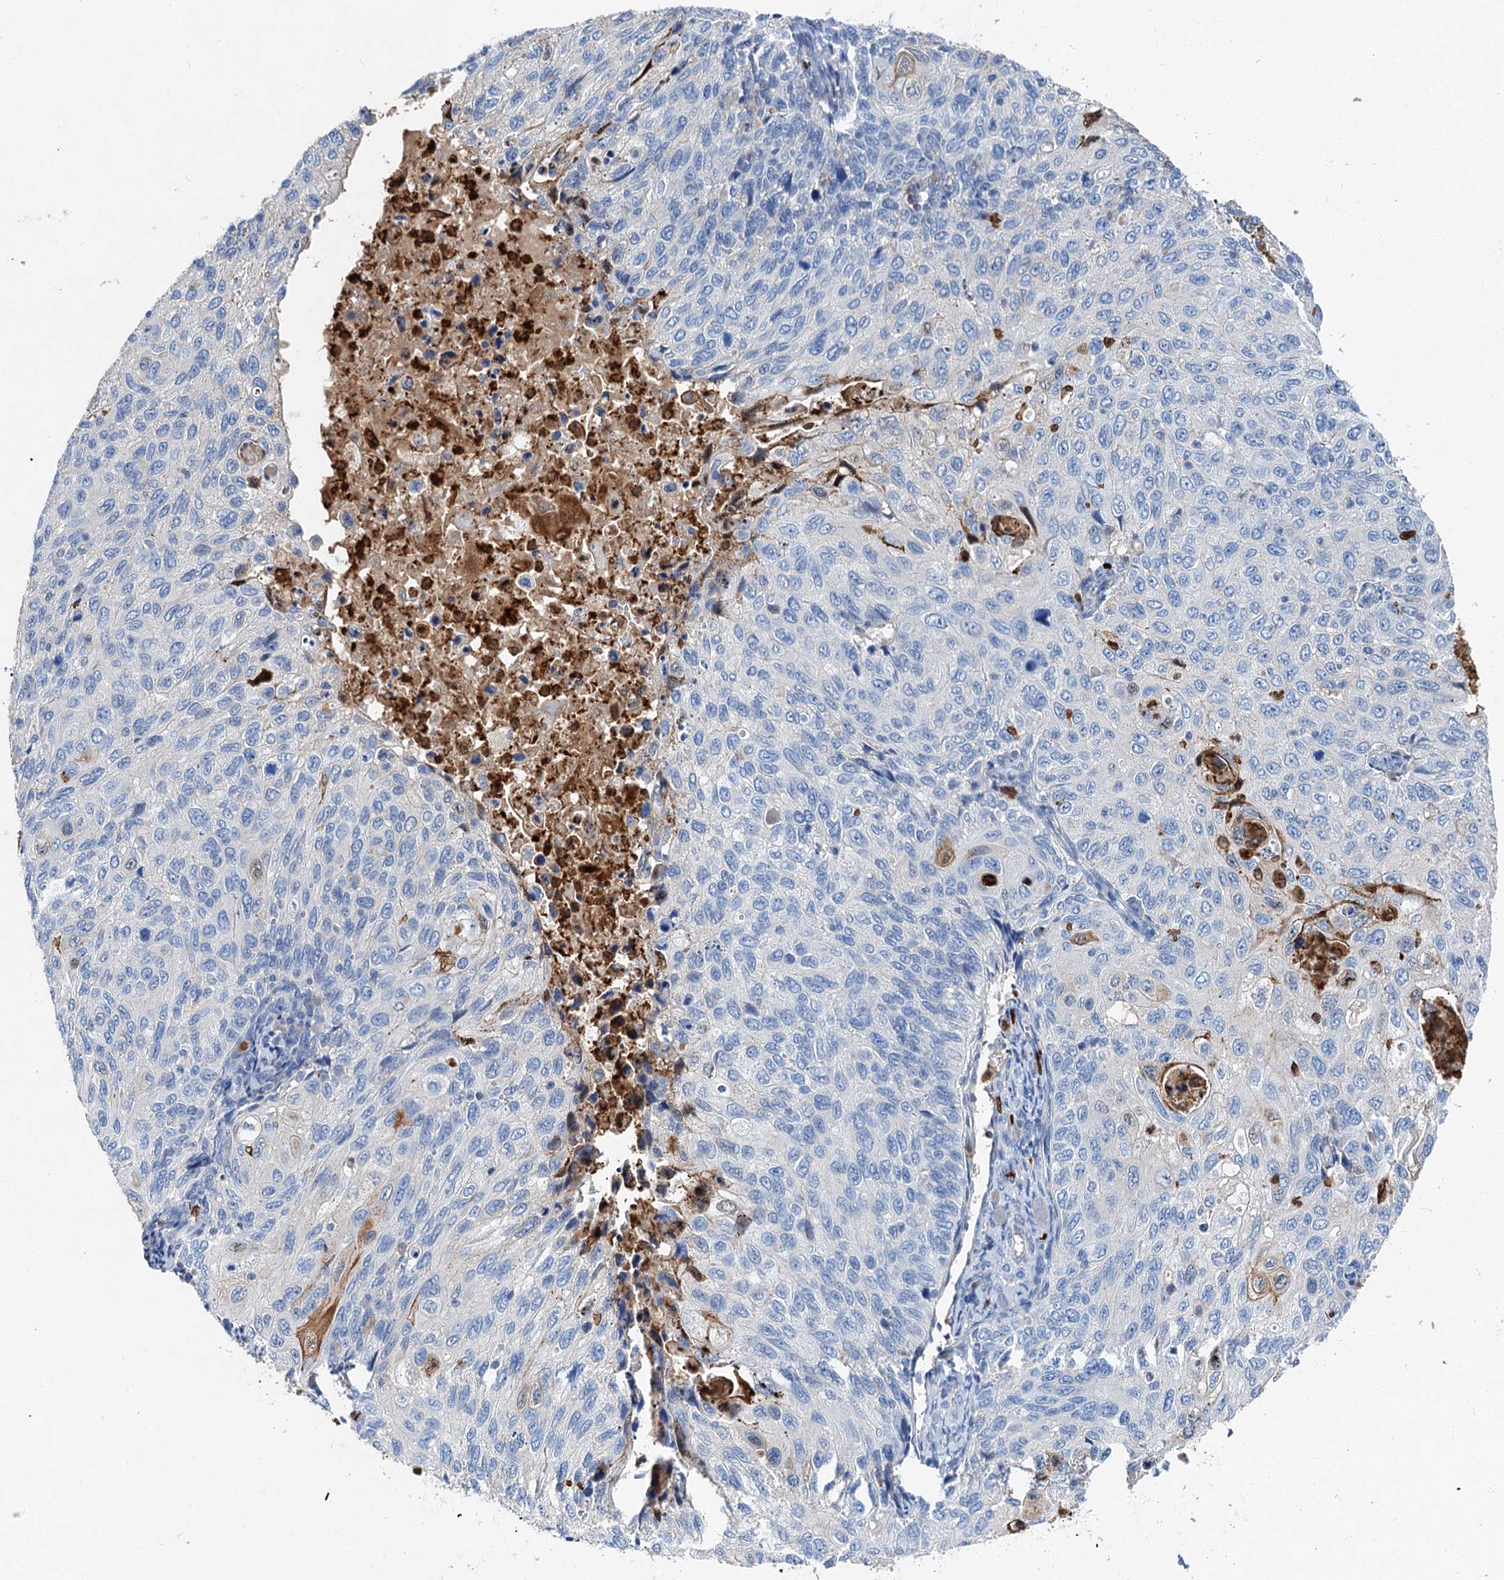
{"staining": {"intensity": "negative", "quantity": "none", "location": "none"}, "tissue": "cervical cancer", "cell_type": "Tumor cells", "image_type": "cancer", "snomed": [{"axis": "morphology", "description": "Squamous cell carcinoma, NOS"}, {"axis": "topography", "description": "Cervix"}], "caption": "DAB immunohistochemical staining of cervical cancer demonstrates no significant positivity in tumor cells. Brightfield microscopy of immunohistochemistry stained with DAB (brown) and hematoxylin (blue), captured at high magnification.", "gene": "OTOA", "patient": {"sex": "female", "age": 70}}